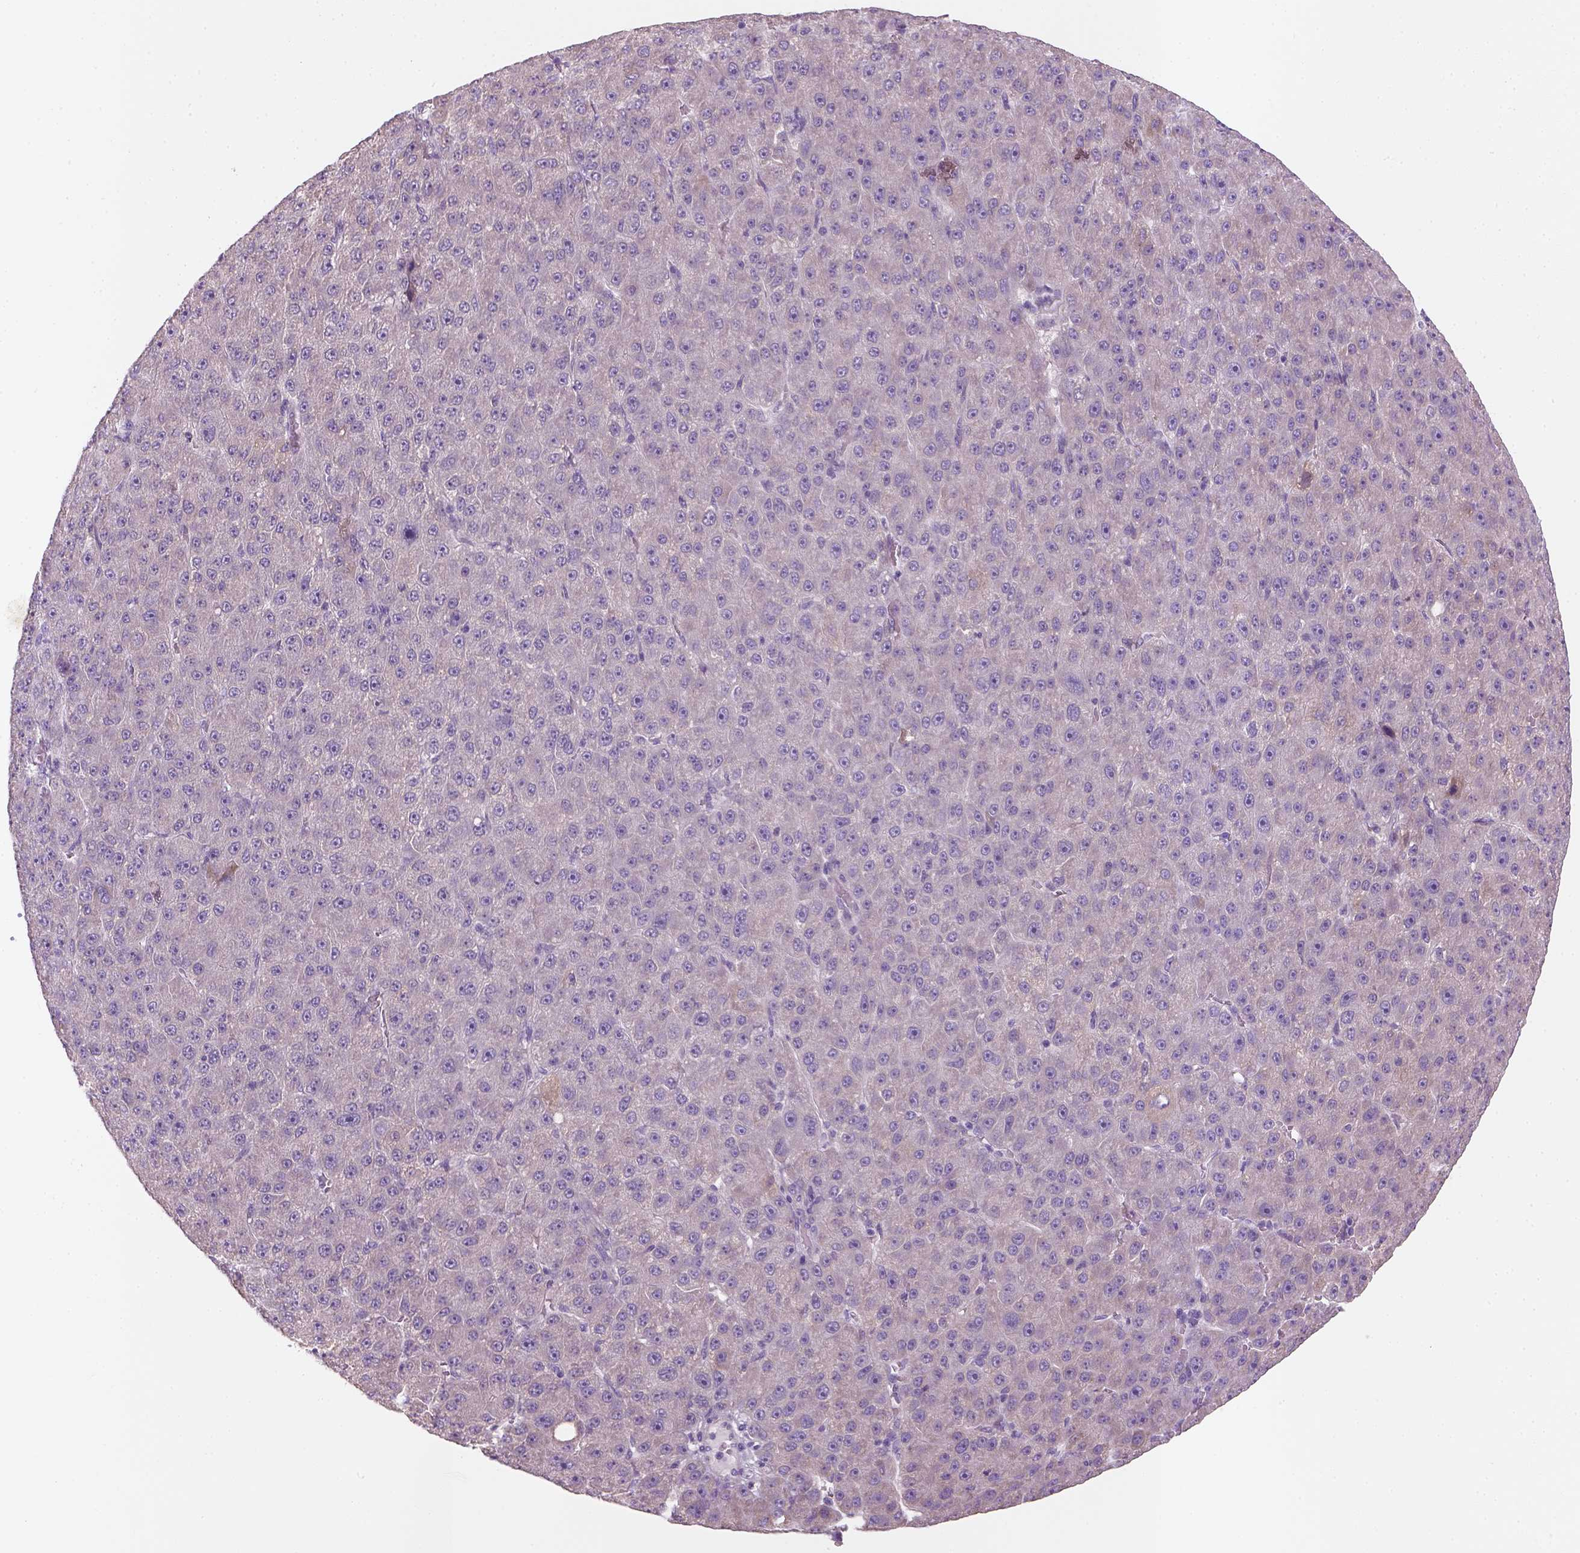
{"staining": {"intensity": "negative", "quantity": "none", "location": "none"}, "tissue": "liver cancer", "cell_type": "Tumor cells", "image_type": "cancer", "snomed": [{"axis": "morphology", "description": "Carcinoma, Hepatocellular, NOS"}, {"axis": "topography", "description": "Liver"}], "caption": "Immunohistochemistry histopathology image of neoplastic tissue: liver hepatocellular carcinoma stained with DAB exhibits no significant protein positivity in tumor cells.", "gene": "NUDT6", "patient": {"sex": "male", "age": 67}}